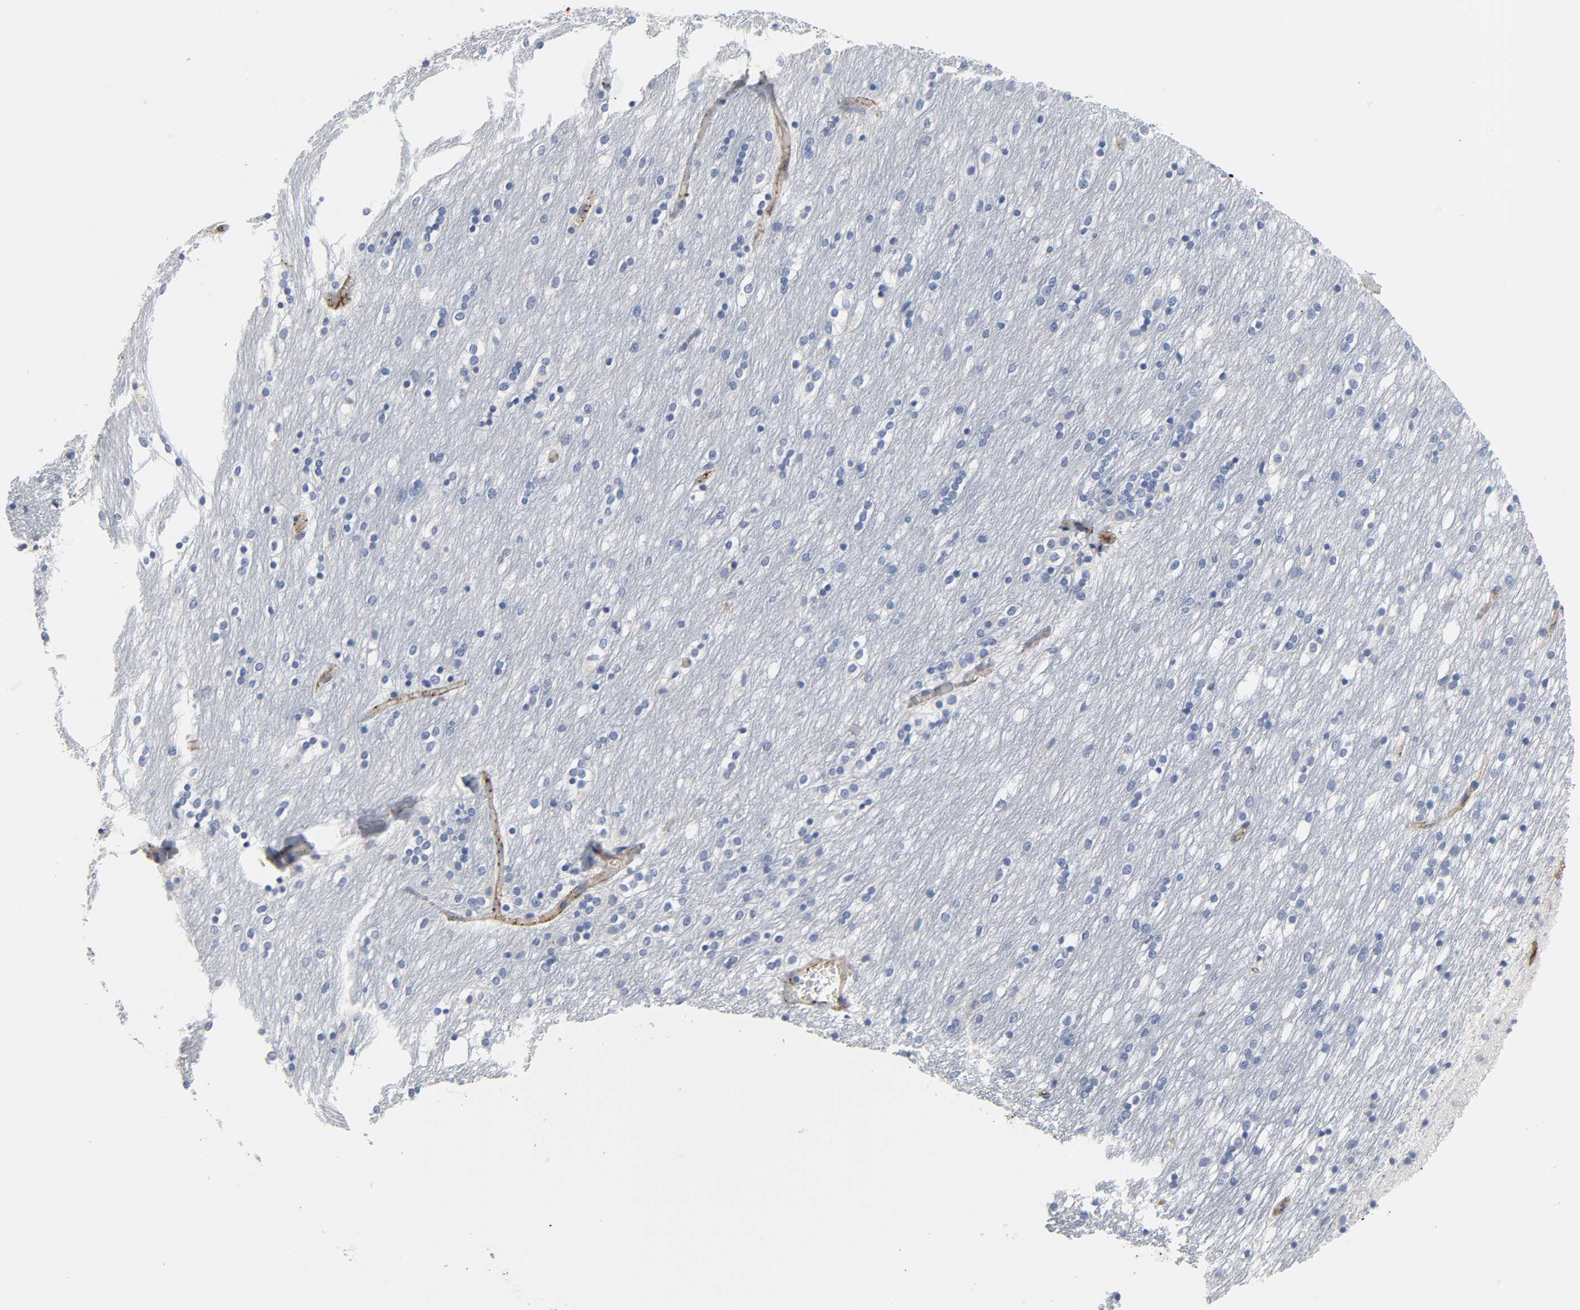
{"staining": {"intensity": "negative", "quantity": "none", "location": "none"}, "tissue": "caudate", "cell_type": "Glial cells", "image_type": "normal", "snomed": [{"axis": "morphology", "description": "Normal tissue, NOS"}, {"axis": "topography", "description": "Lateral ventricle wall"}], "caption": "High magnification brightfield microscopy of normal caudate stained with DAB (3,3'-diaminobenzidine) (brown) and counterstained with hematoxylin (blue): glial cells show no significant staining. The staining was performed using DAB (3,3'-diaminobenzidine) to visualize the protein expression in brown, while the nuclei were stained in blue with hematoxylin (Magnification: 20x).", "gene": "PECAM1", "patient": {"sex": "female", "age": 54}}